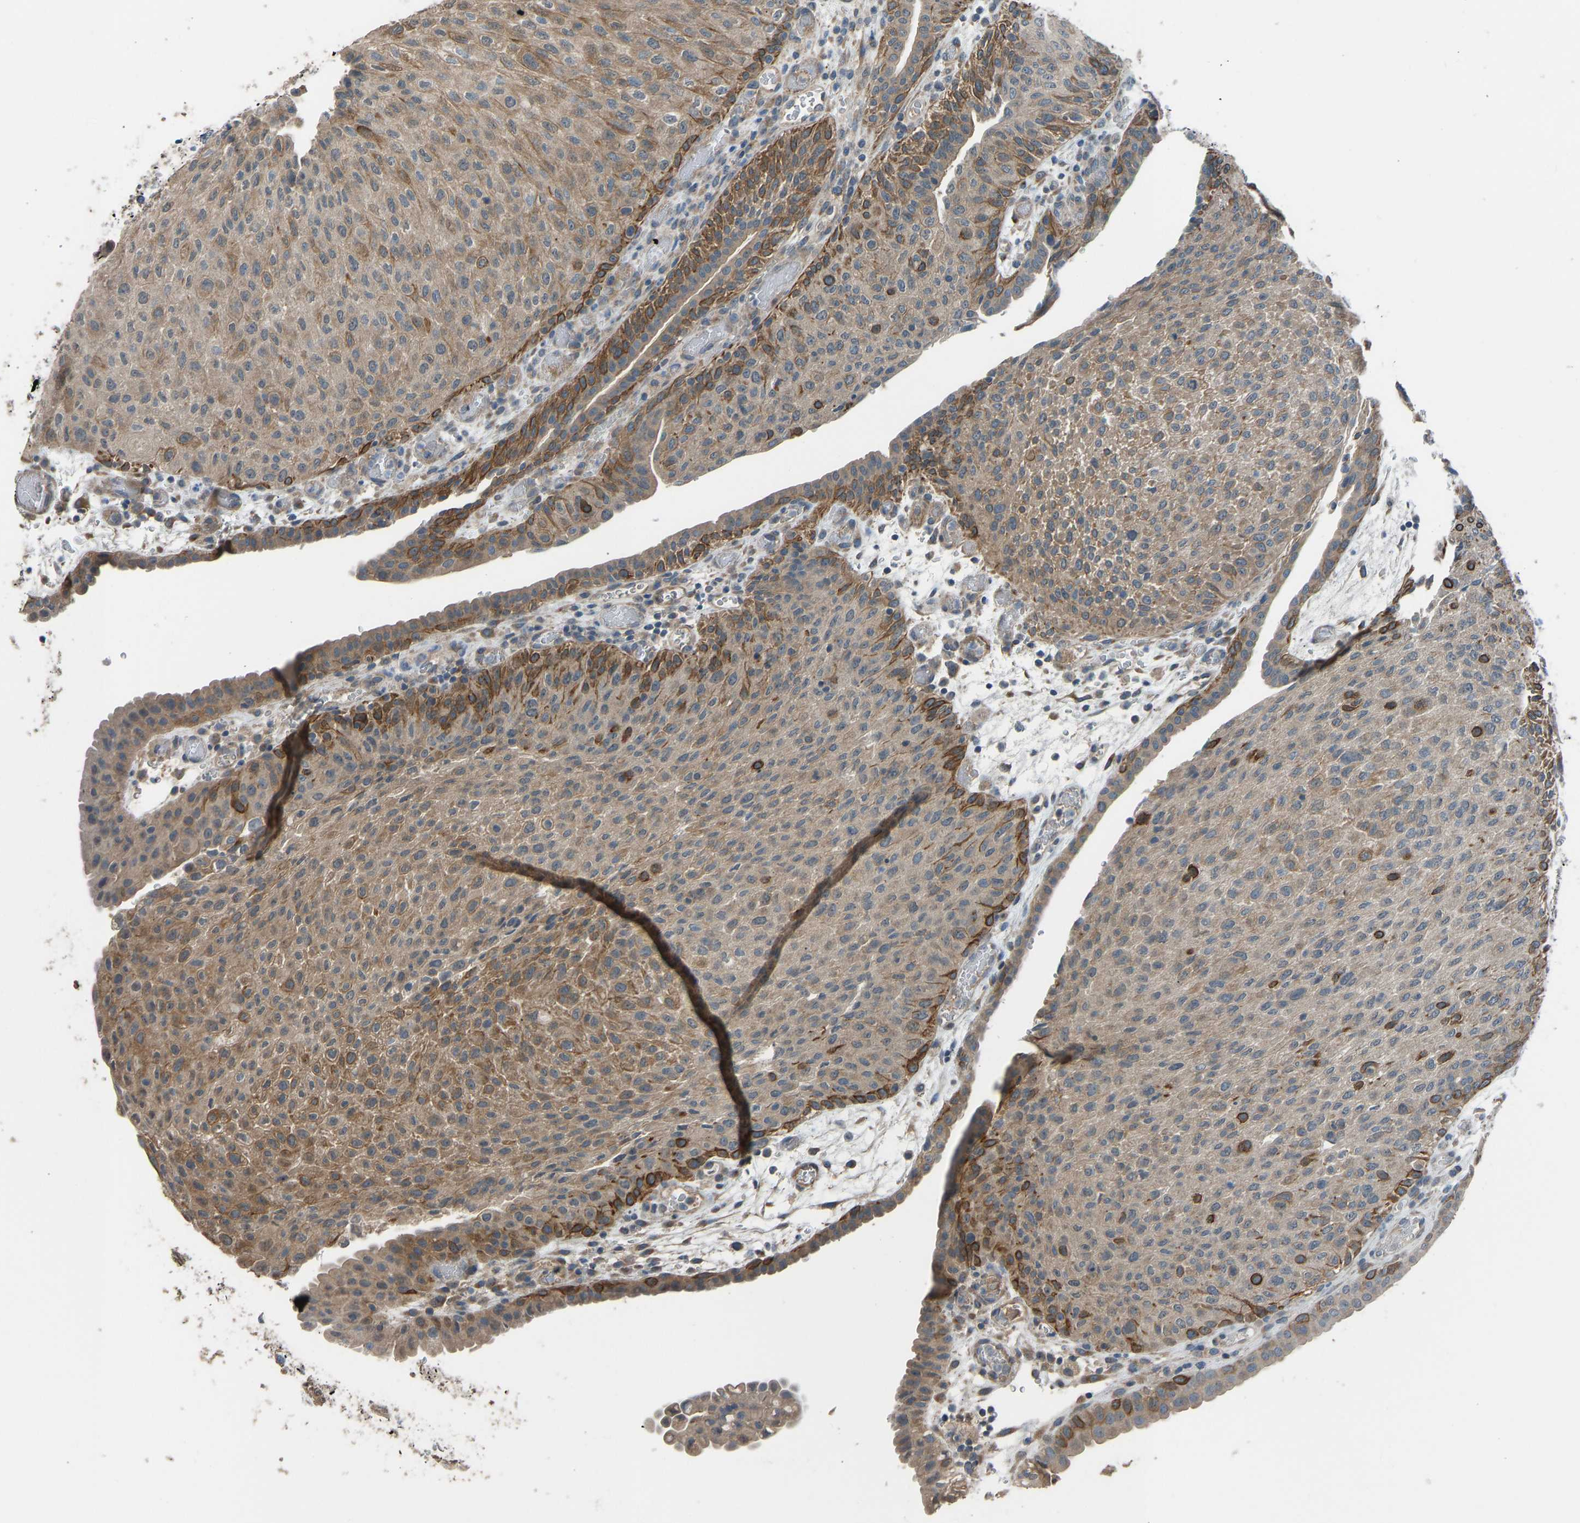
{"staining": {"intensity": "moderate", "quantity": ">75%", "location": "cytoplasmic/membranous"}, "tissue": "urothelial cancer", "cell_type": "Tumor cells", "image_type": "cancer", "snomed": [{"axis": "morphology", "description": "Urothelial carcinoma, Low grade"}, {"axis": "morphology", "description": "Urothelial carcinoma, High grade"}, {"axis": "topography", "description": "Urinary bladder"}], "caption": "Protein staining of urothelial carcinoma (low-grade) tissue displays moderate cytoplasmic/membranous positivity in about >75% of tumor cells.", "gene": "SLC43A1", "patient": {"sex": "male", "age": 35}}